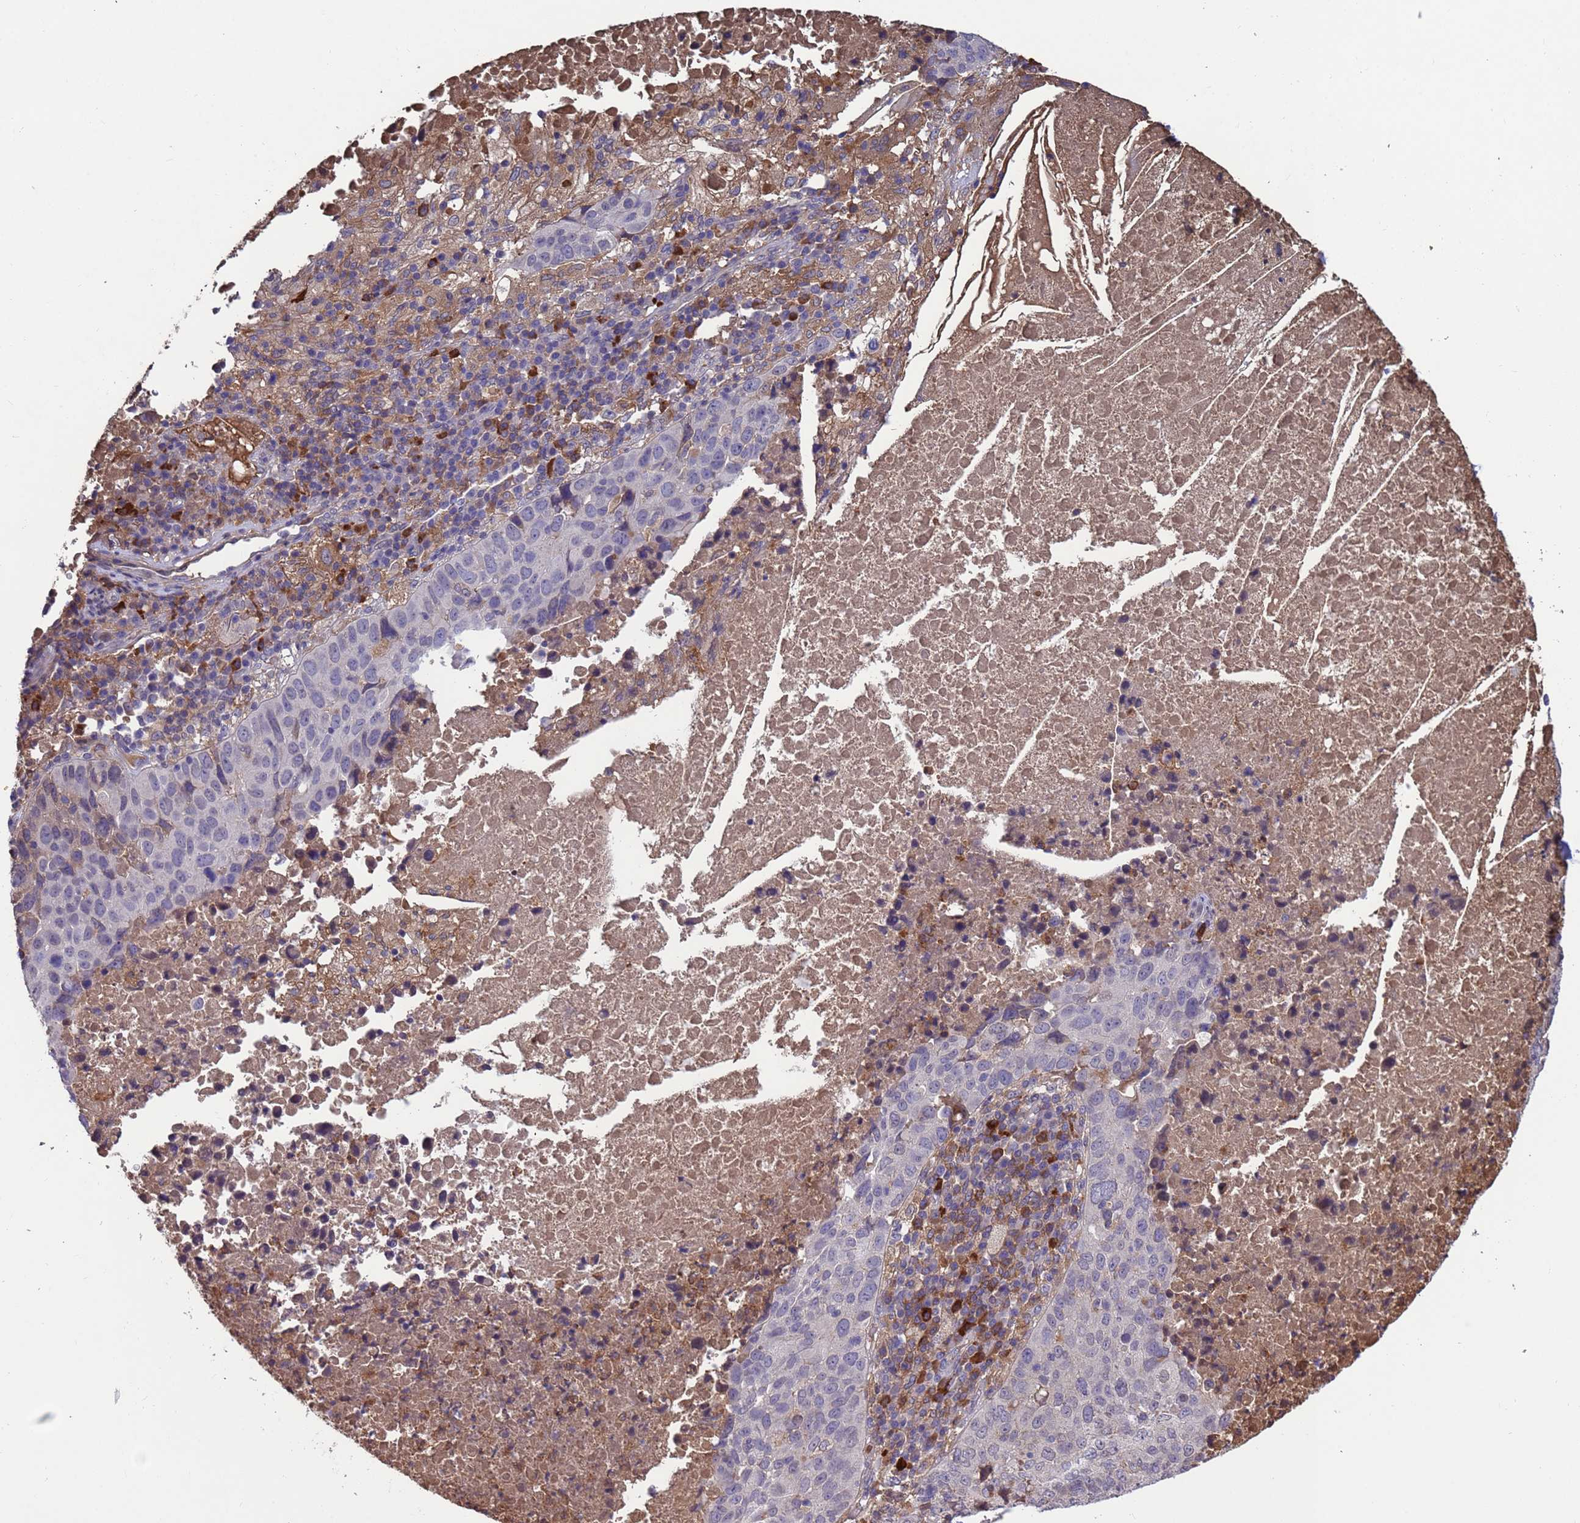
{"staining": {"intensity": "negative", "quantity": "none", "location": "none"}, "tissue": "lung cancer", "cell_type": "Tumor cells", "image_type": "cancer", "snomed": [{"axis": "morphology", "description": "Squamous cell carcinoma, NOS"}, {"axis": "topography", "description": "Lung"}], "caption": "Image shows no significant protein staining in tumor cells of lung cancer.", "gene": "AMPD3", "patient": {"sex": "male", "age": 73}}